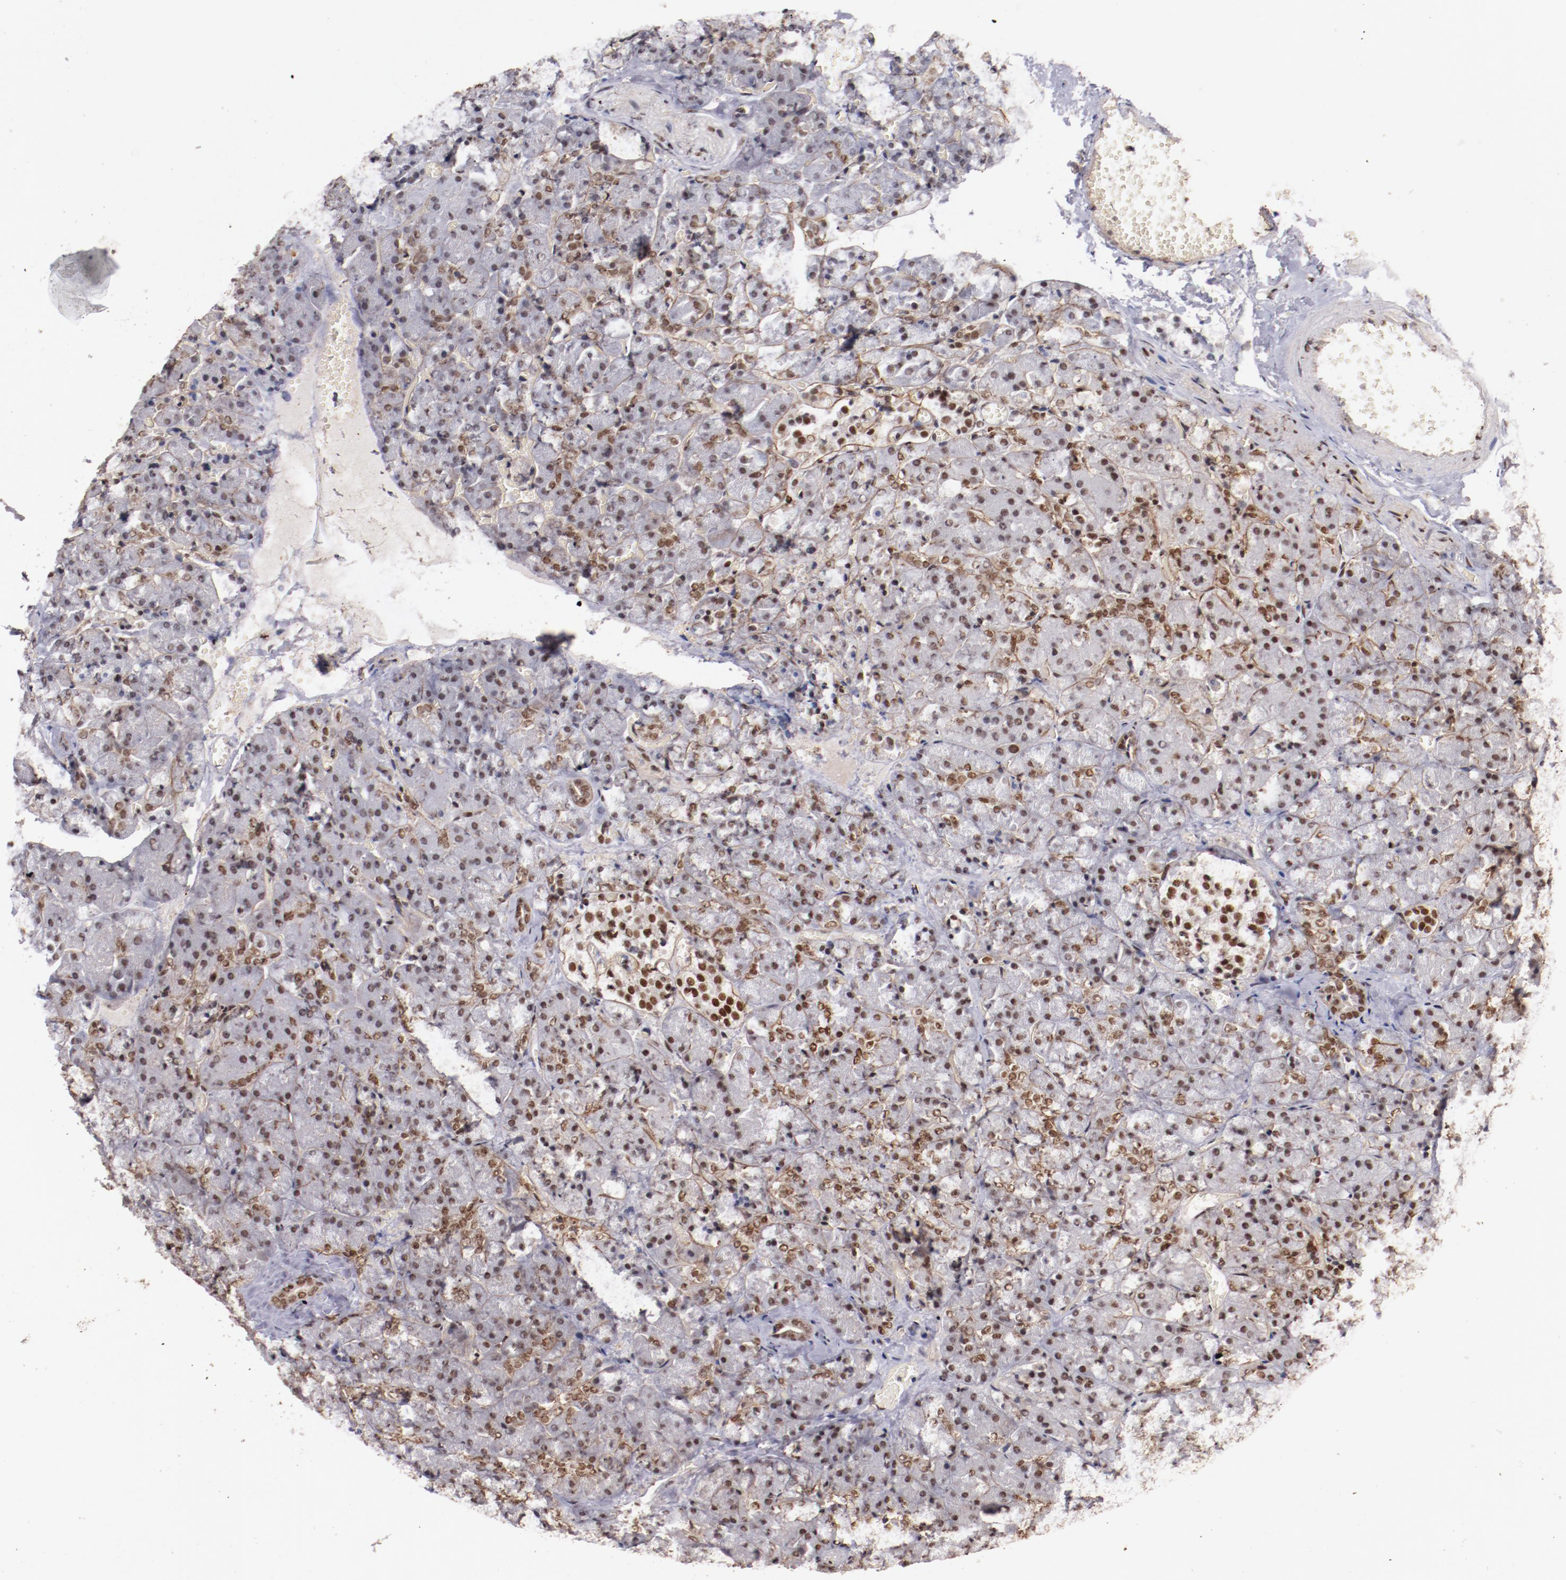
{"staining": {"intensity": "moderate", "quantity": "25%-75%", "location": "nuclear"}, "tissue": "carcinoid", "cell_type": "Tumor cells", "image_type": "cancer", "snomed": [{"axis": "morphology", "description": "Normal tissue, NOS"}, {"axis": "morphology", "description": "Carcinoid, malignant, NOS"}, {"axis": "topography", "description": "Pancreas"}], "caption": "Carcinoid was stained to show a protein in brown. There is medium levels of moderate nuclear expression in about 25%-75% of tumor cells.", "gene": "STAG2", "patient": {"sex": "female", "age": 35}}